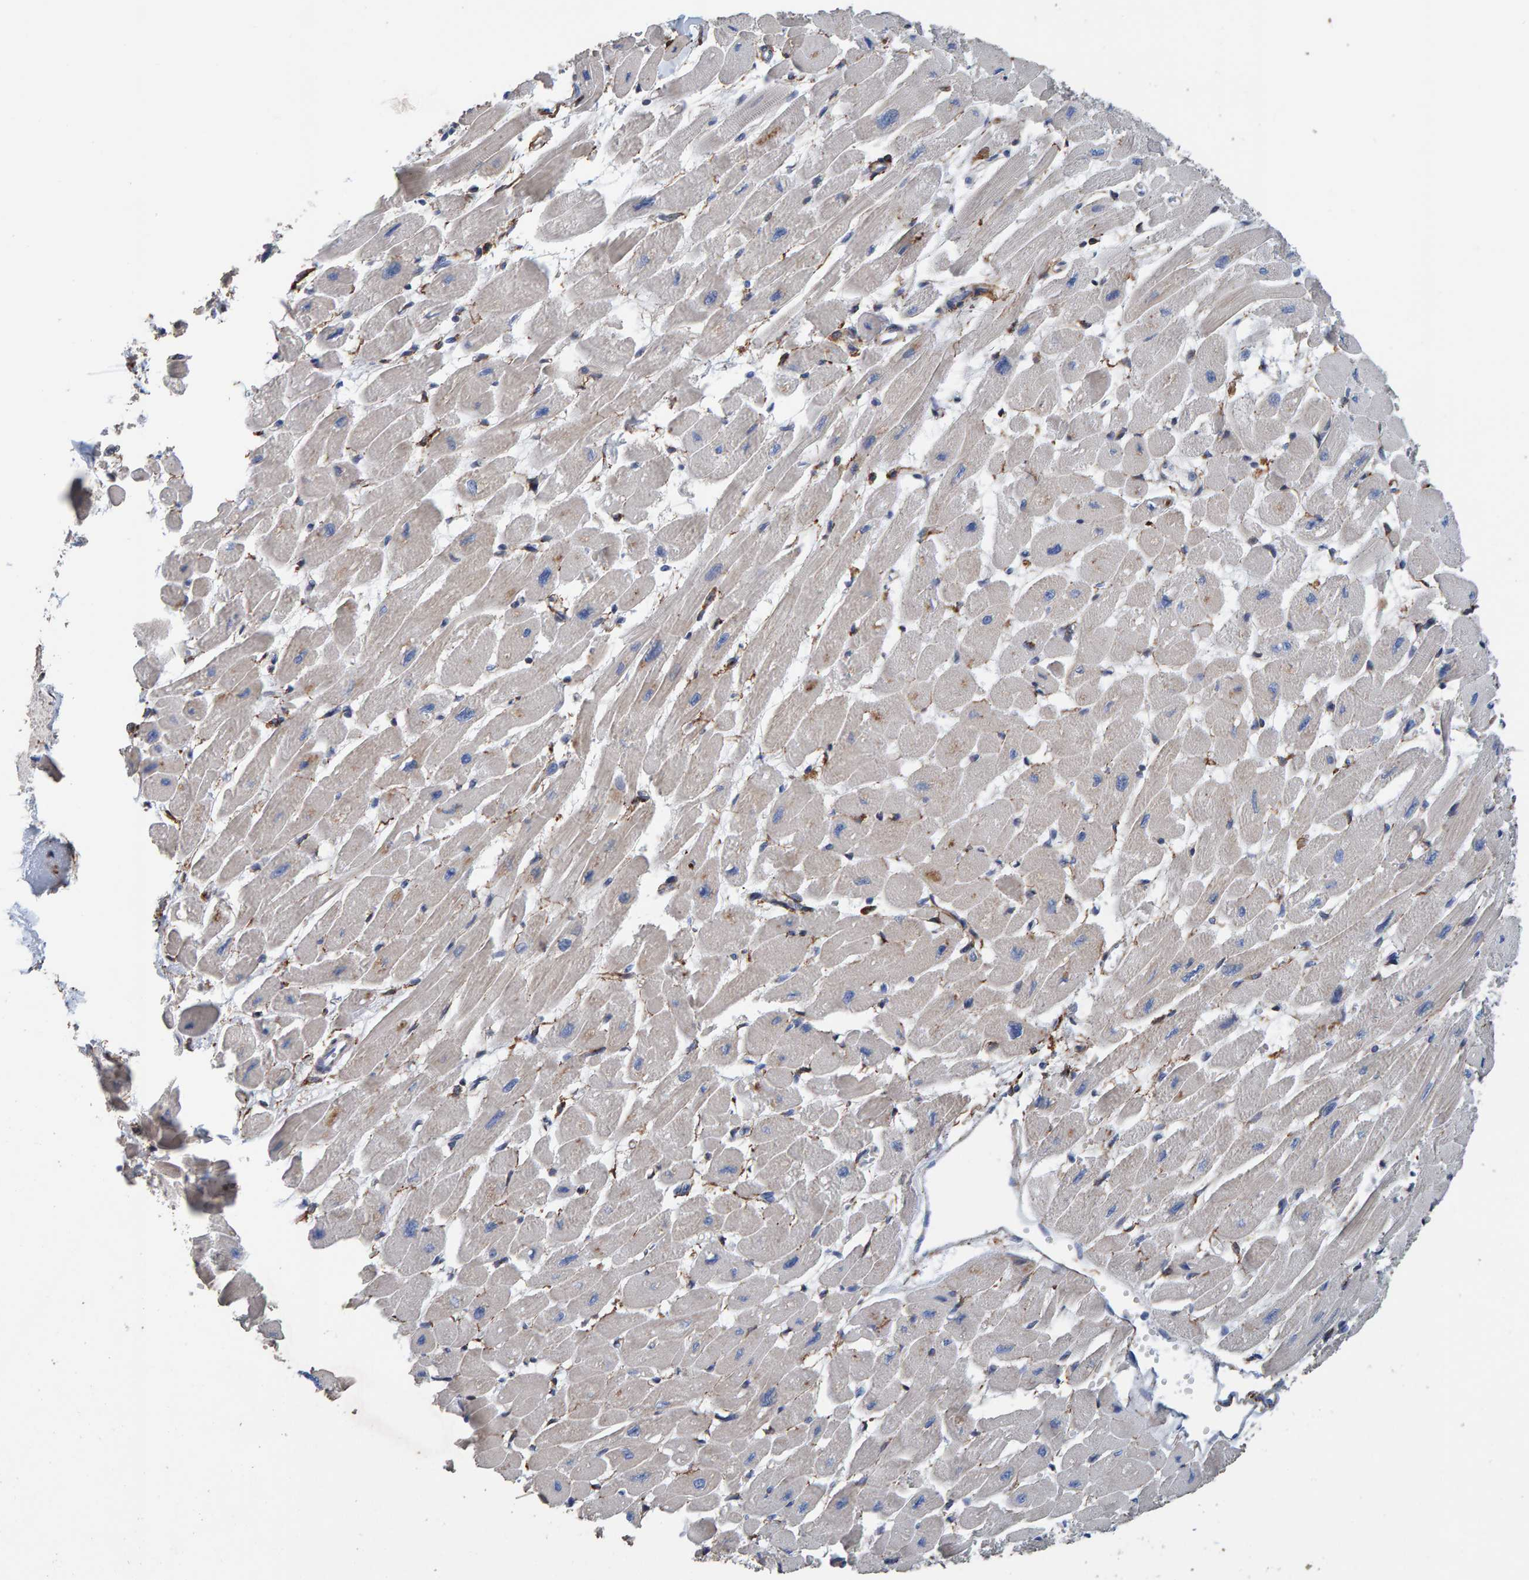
{"staining": {"intensity": "weak", "quantity": "<25%", "location": "cytoplasmic/membranous"}, "tissue": "heart muscle", "cell_type": "Cardiomyocytes", "image_type": "normal", "snomed": [{"axis": "morphology", "description": "Normal tissue, NOS"}, {"axis": "topography", "description": "Heart"}], "caption": "High magnification brightfield microscopy of benign heart muscle stained with DAB (brown) and counterstained with hematoxylin (blue): cardiomyocytes show no significant expression. (DAB (3,3'-diaminobenzidine) immunohistochemistry (IHC), high magnification).", "gene": "LRP1", "patient": {"sex": "female", "age": 54}}